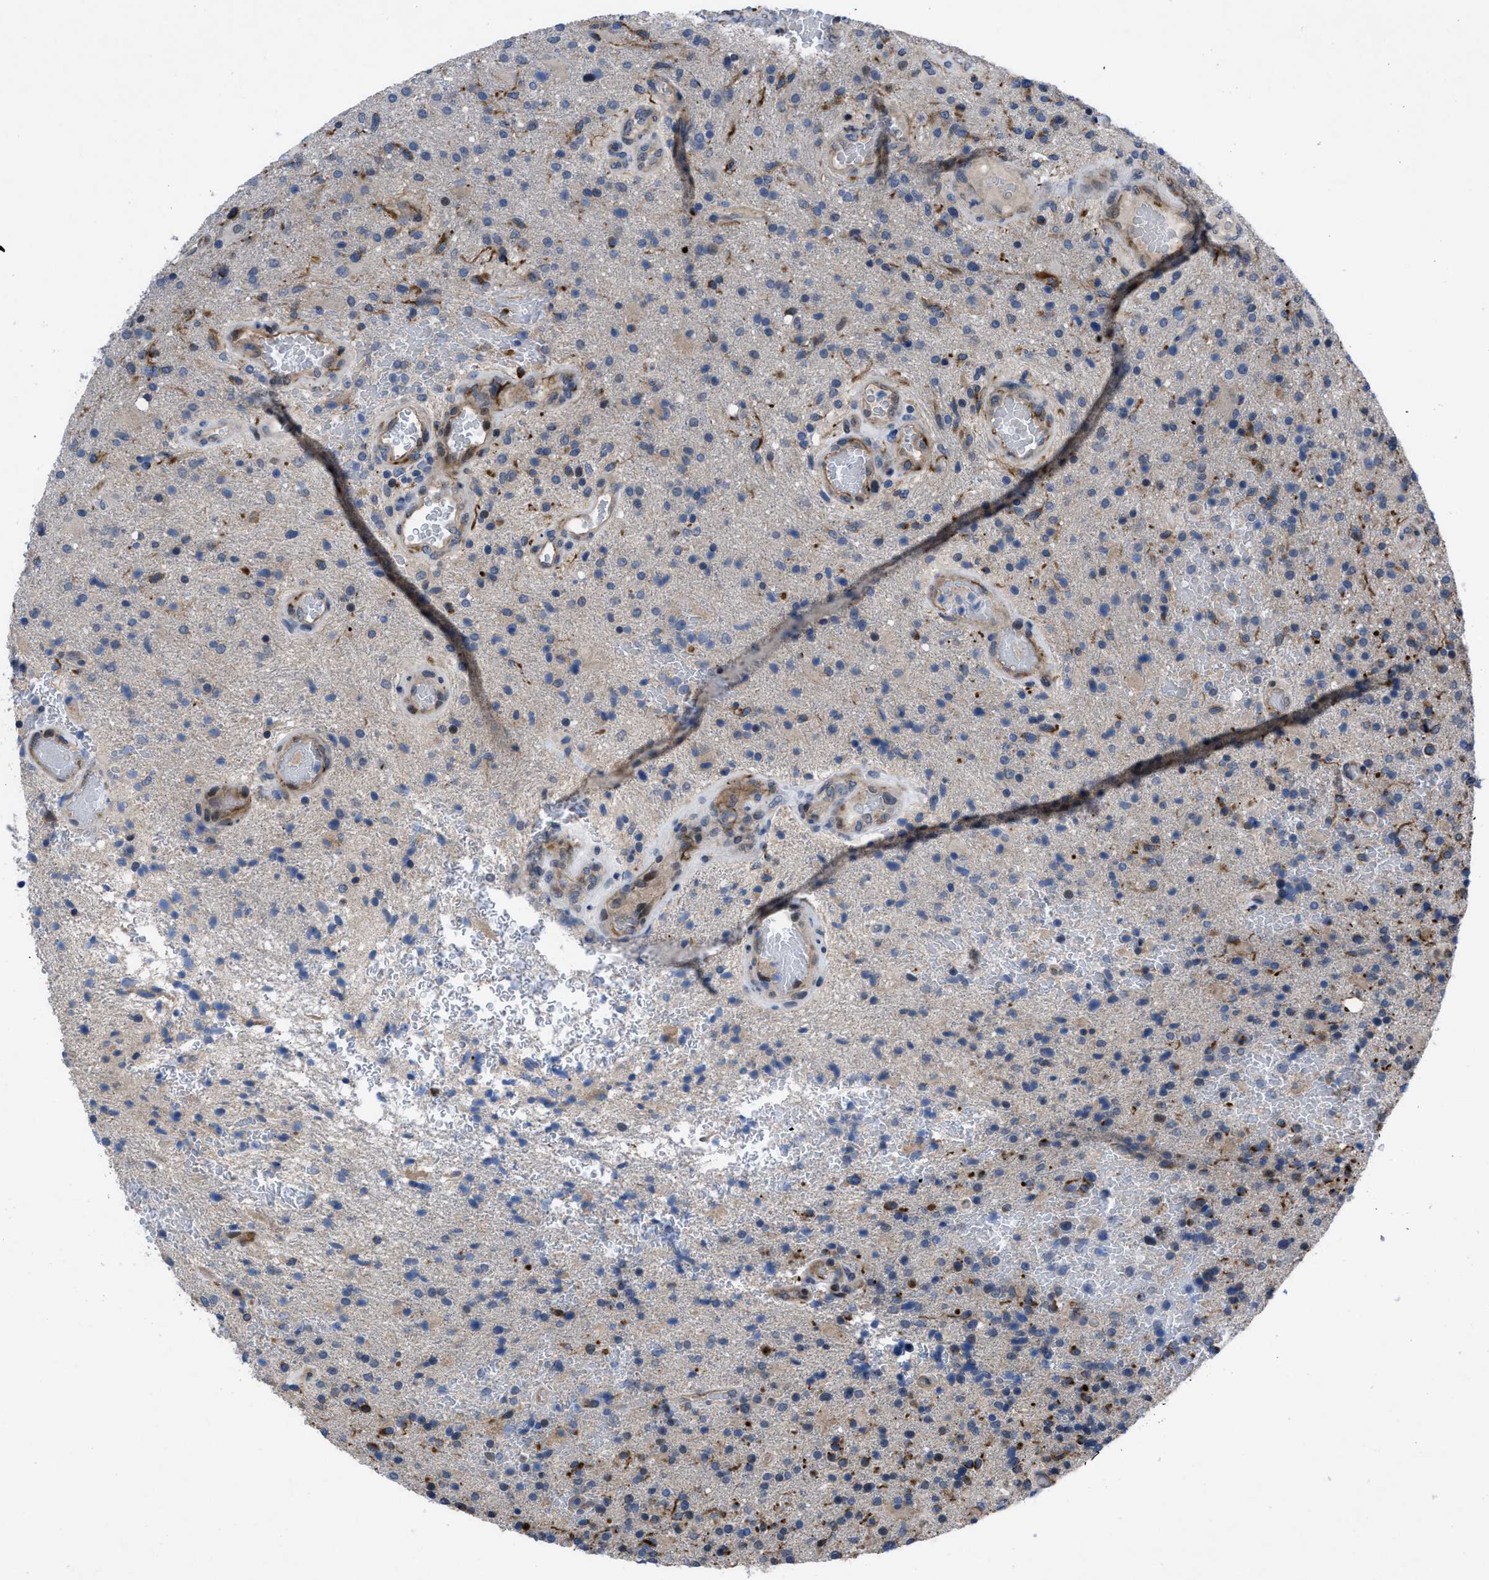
{"staining": {"intensity": "negative", "quantity": "none", "location": "none"}, "tissue": "glioma", "cell_type": "Tumor cells", "image_type": "cancer", "snomed": [{"axis": "morphology", "description": "Glioma, malignant, High grade"}, {"axis": "topography", "description": "Brain"}], "caption": "Tumor cells are negative for protein expression in human glioma.", "gene": "IL17RE", "patient": {"sex": "male", "age": 72}}